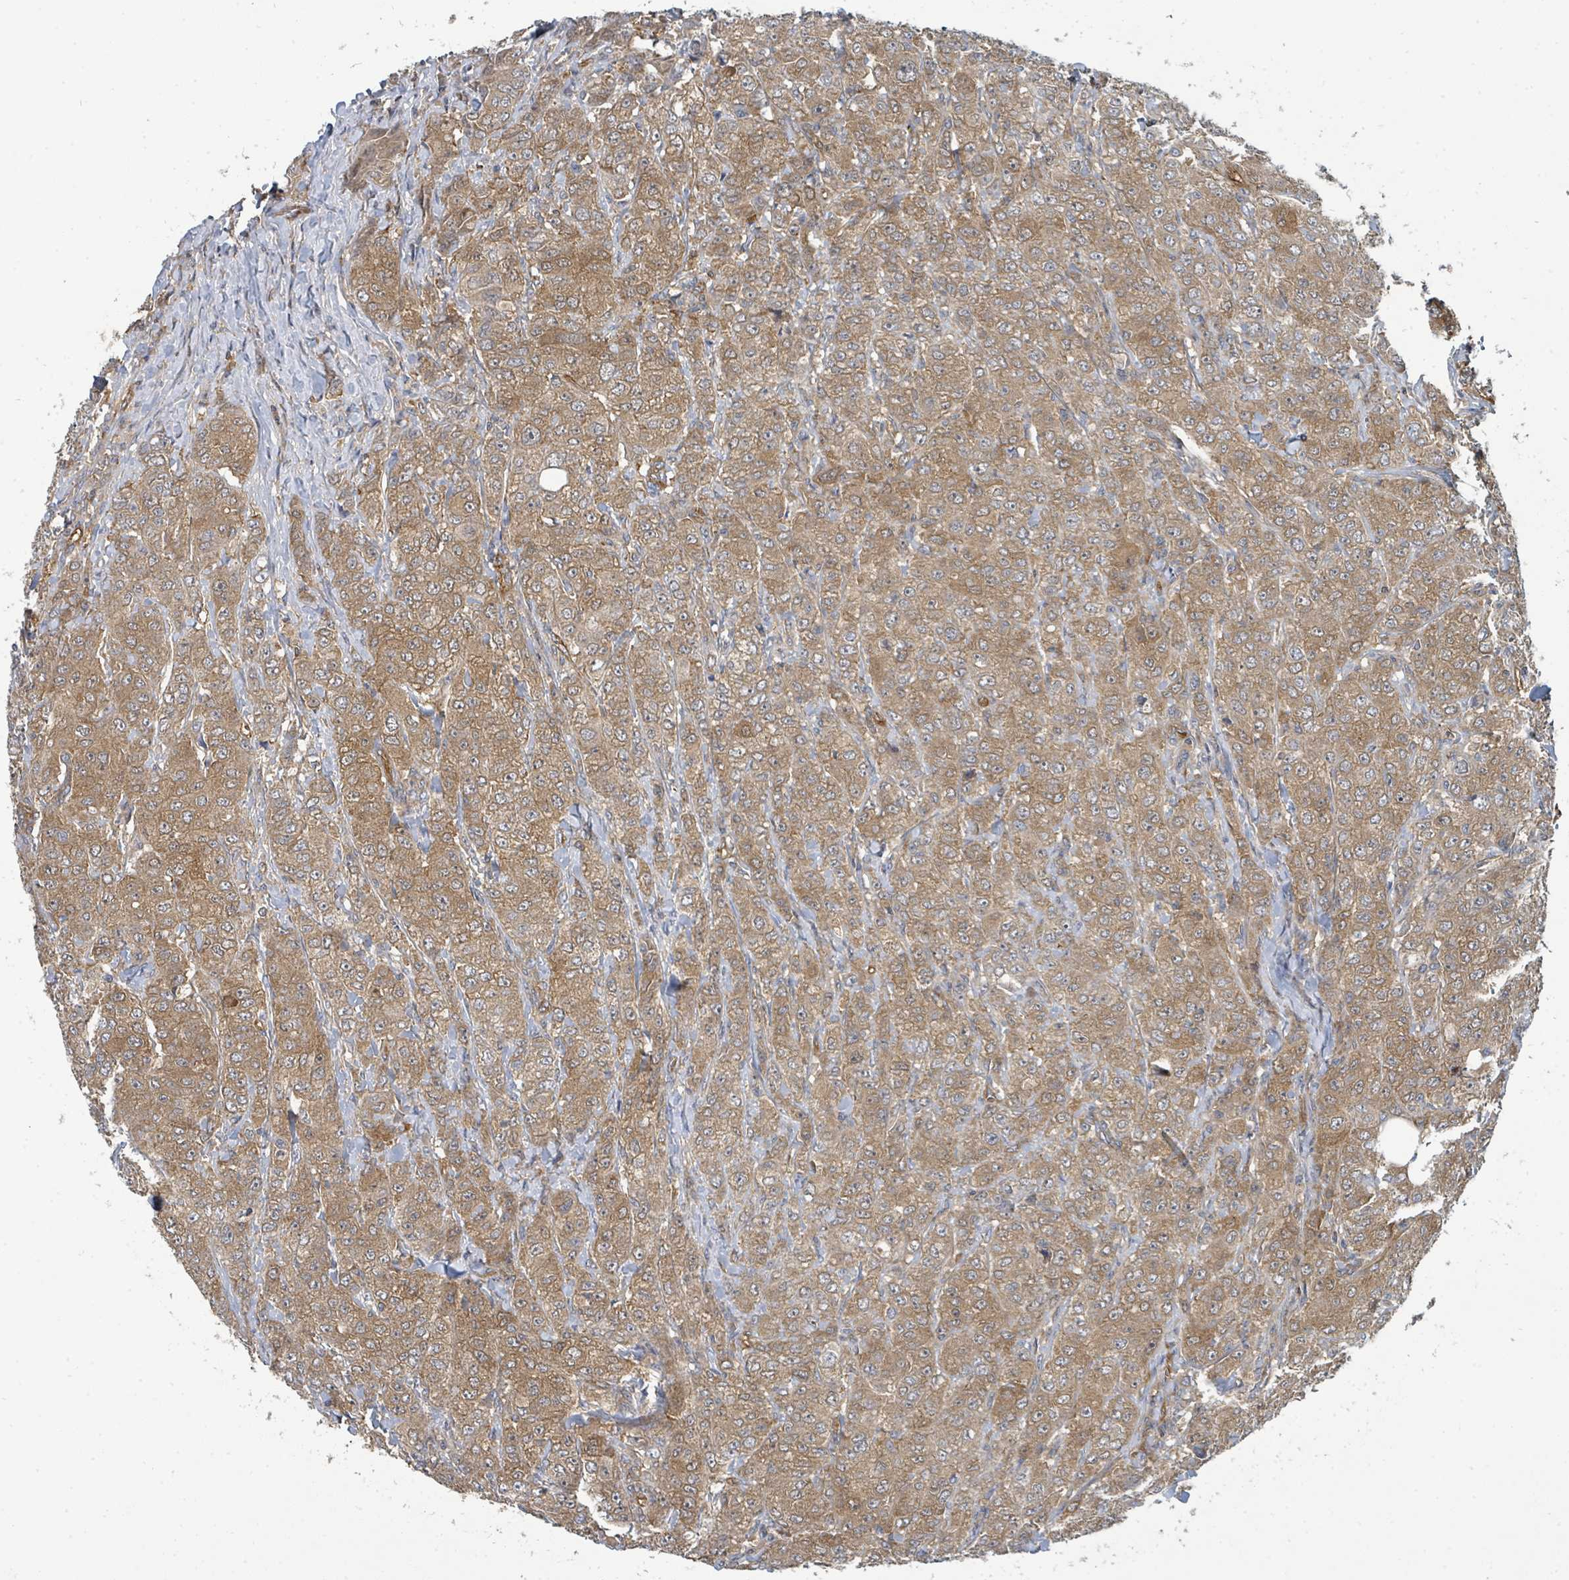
{"staining": {"intensity": "moderate", "quantity": ">75%", "location": "cytoplasmic/membranous"}, "tissue": "breast cancer", "cell_type": "Tumor cells", "image_type": "cancer", "snomed": [{"axis": "morphology", "description": "Duct carcinoma"}, {"axis": "topography", "description": "Breast"}], "caption": "Immunohistochemistry histopathology image of neoplastic tissue: intraductal carcinoma (breast) stained using IHC shows medium levels of moderate protein expression localized specifically in the cytoplasmic/membranous of tumor cells, appearing as a cytoplasmic/membranous brown color.", "gene": "BOLA2B", "patient": {"sex": "female", "age": 43}}